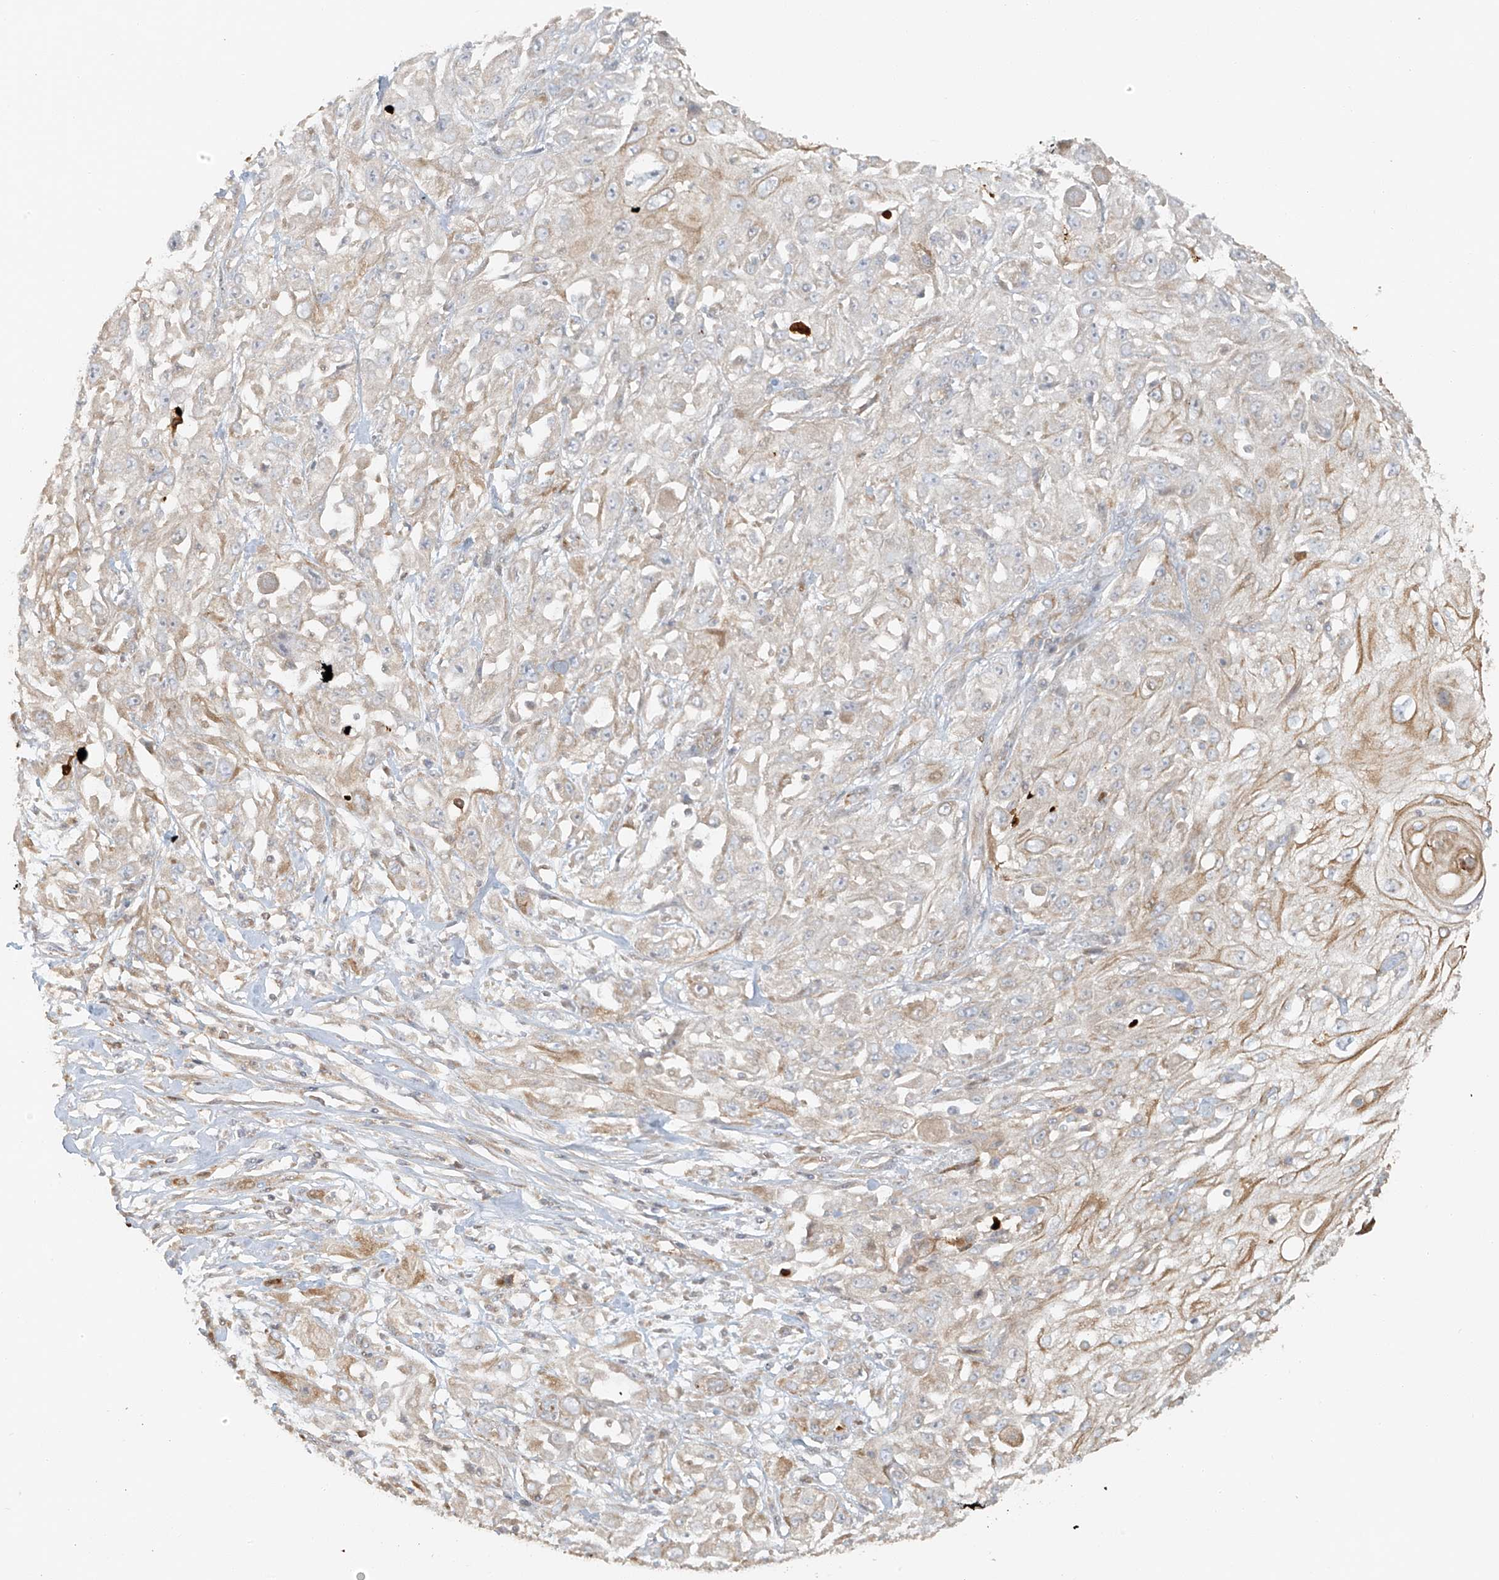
{"staining": {"intensity": "negative", "quantity": "none", "location": "none"}, "tissue": "skin cancer", "cell_type": "Tumor cells", "image_type": "cancer", "snomed": [{"axis": "morphology", "description": "Squamous cell carcinoma, NOS"}, {"axis": "morphology", "description": "Squamous cell carcinoma, metastatic, NOS"}, {"axis": "topography", "description": "Skin"}, {"axis": "topography", "description": "Lymph node"}], "caption": "Skin cancer was stained to show a protein in brown. There is no significant positivity in tumor cells. (Stains: DAB IHC with hematoxylin counter stain, Microscopy: brightfield microscopy at high magnification).", "gene": "MIPEP", "patient": {"sex": "male", "age": 75}}